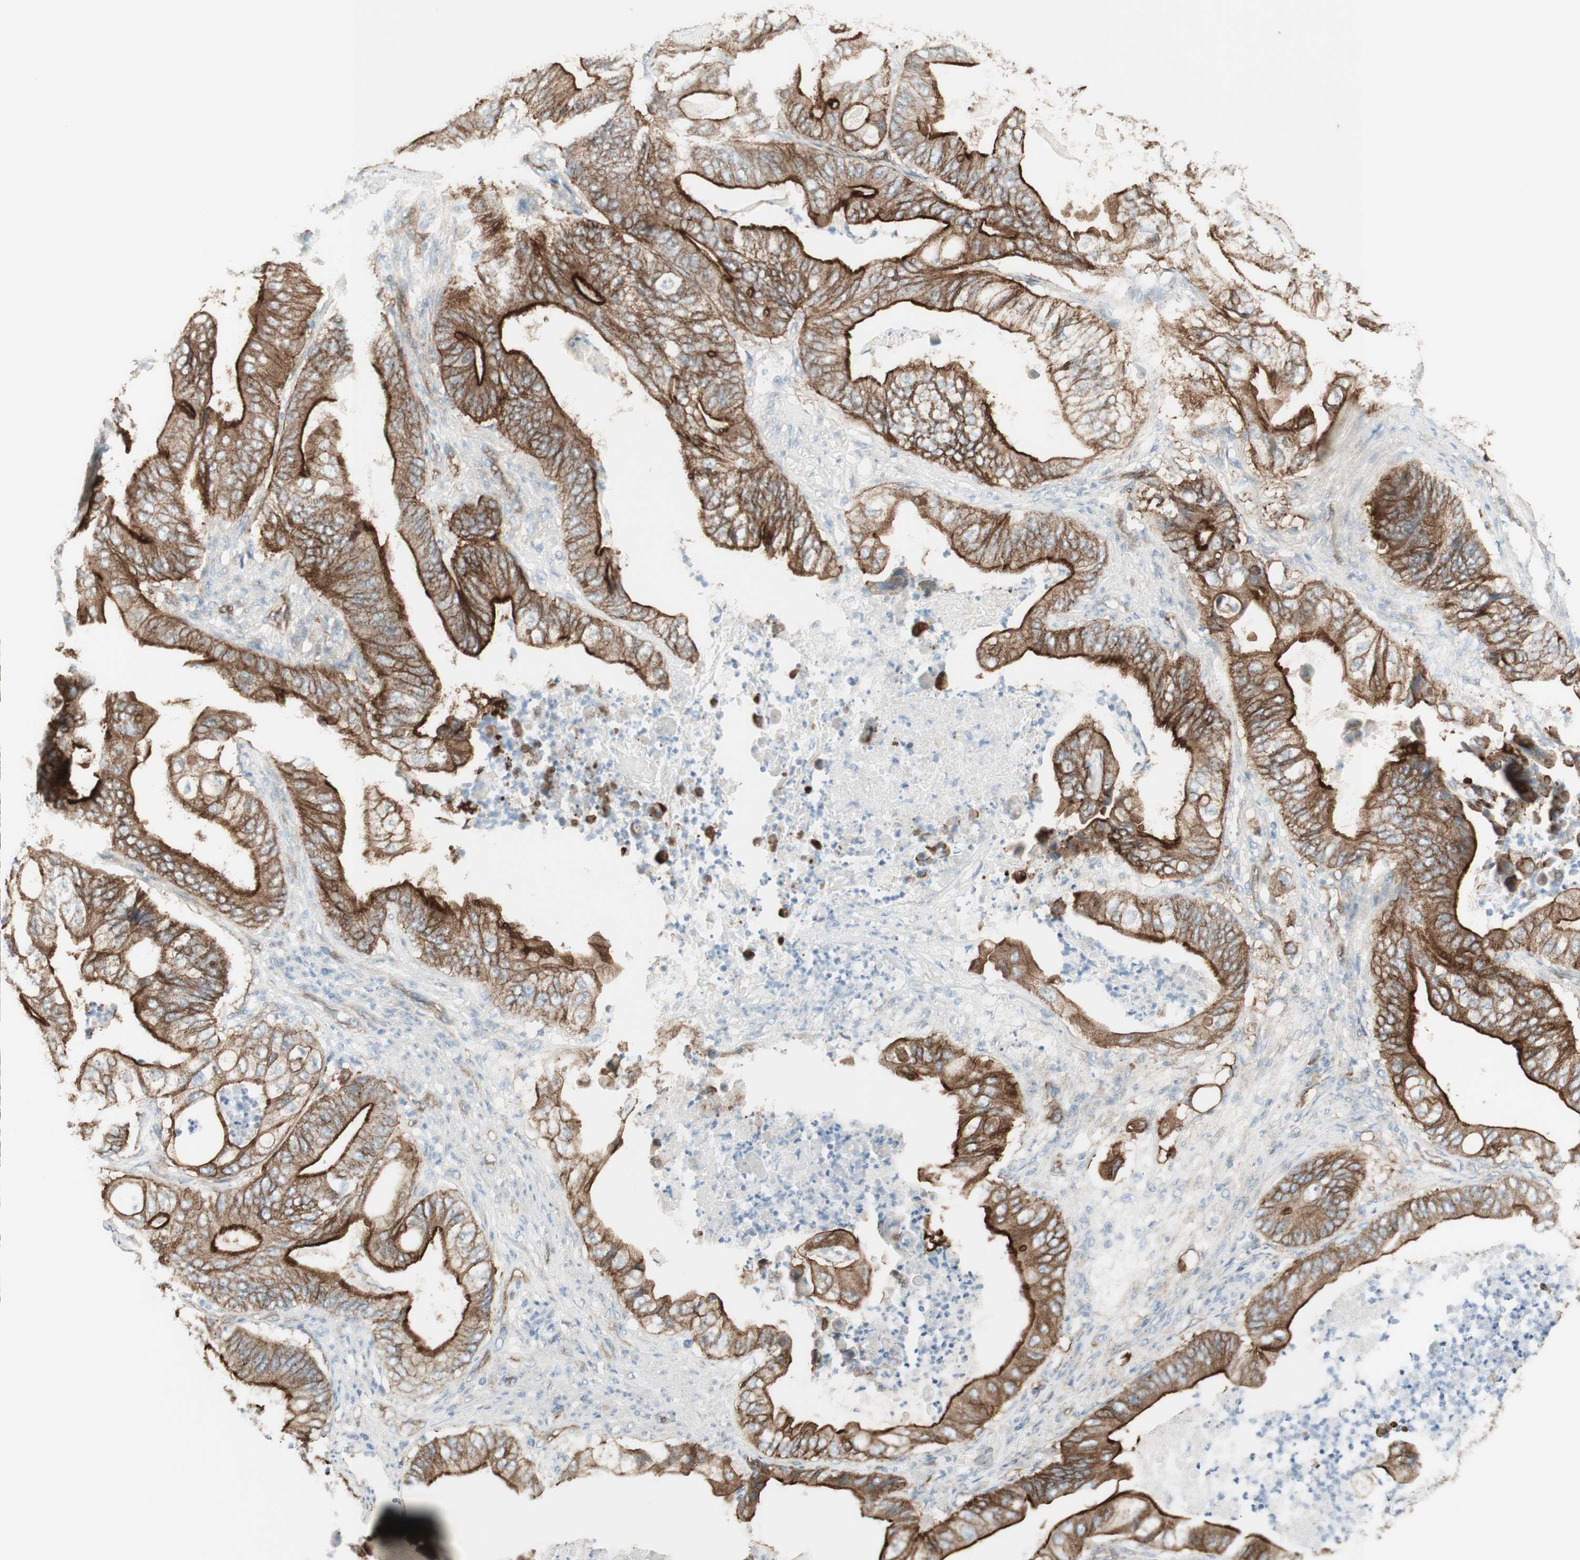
{"staining": {"intensity": "moderate", "quantity": "25%-75%", "location": "cytoplasmic/membranous"}, "tissue": "stomach cancer", "cell_type": "Tumor cells", "image_type": "cancer", "snomed": [{"axis": "morphology", "description": "Adenocarcinoma, NOS"}, {"axis": "topography", "description": "Stomach"}], "caption": "Brown immunohistochemical staining in stomach cancer exhibits moderate cytoplasmic/membranous staining in approximately 25%-75% of tumor cells. The staining is performed using DAB (3,3'-diaminobenzidine) brown chromogen to label protein expression. The nuclei are counter-stained blue using hematoxylin.", "gene": "MYO6", "patient": {"sex": "female", "age": 73}}